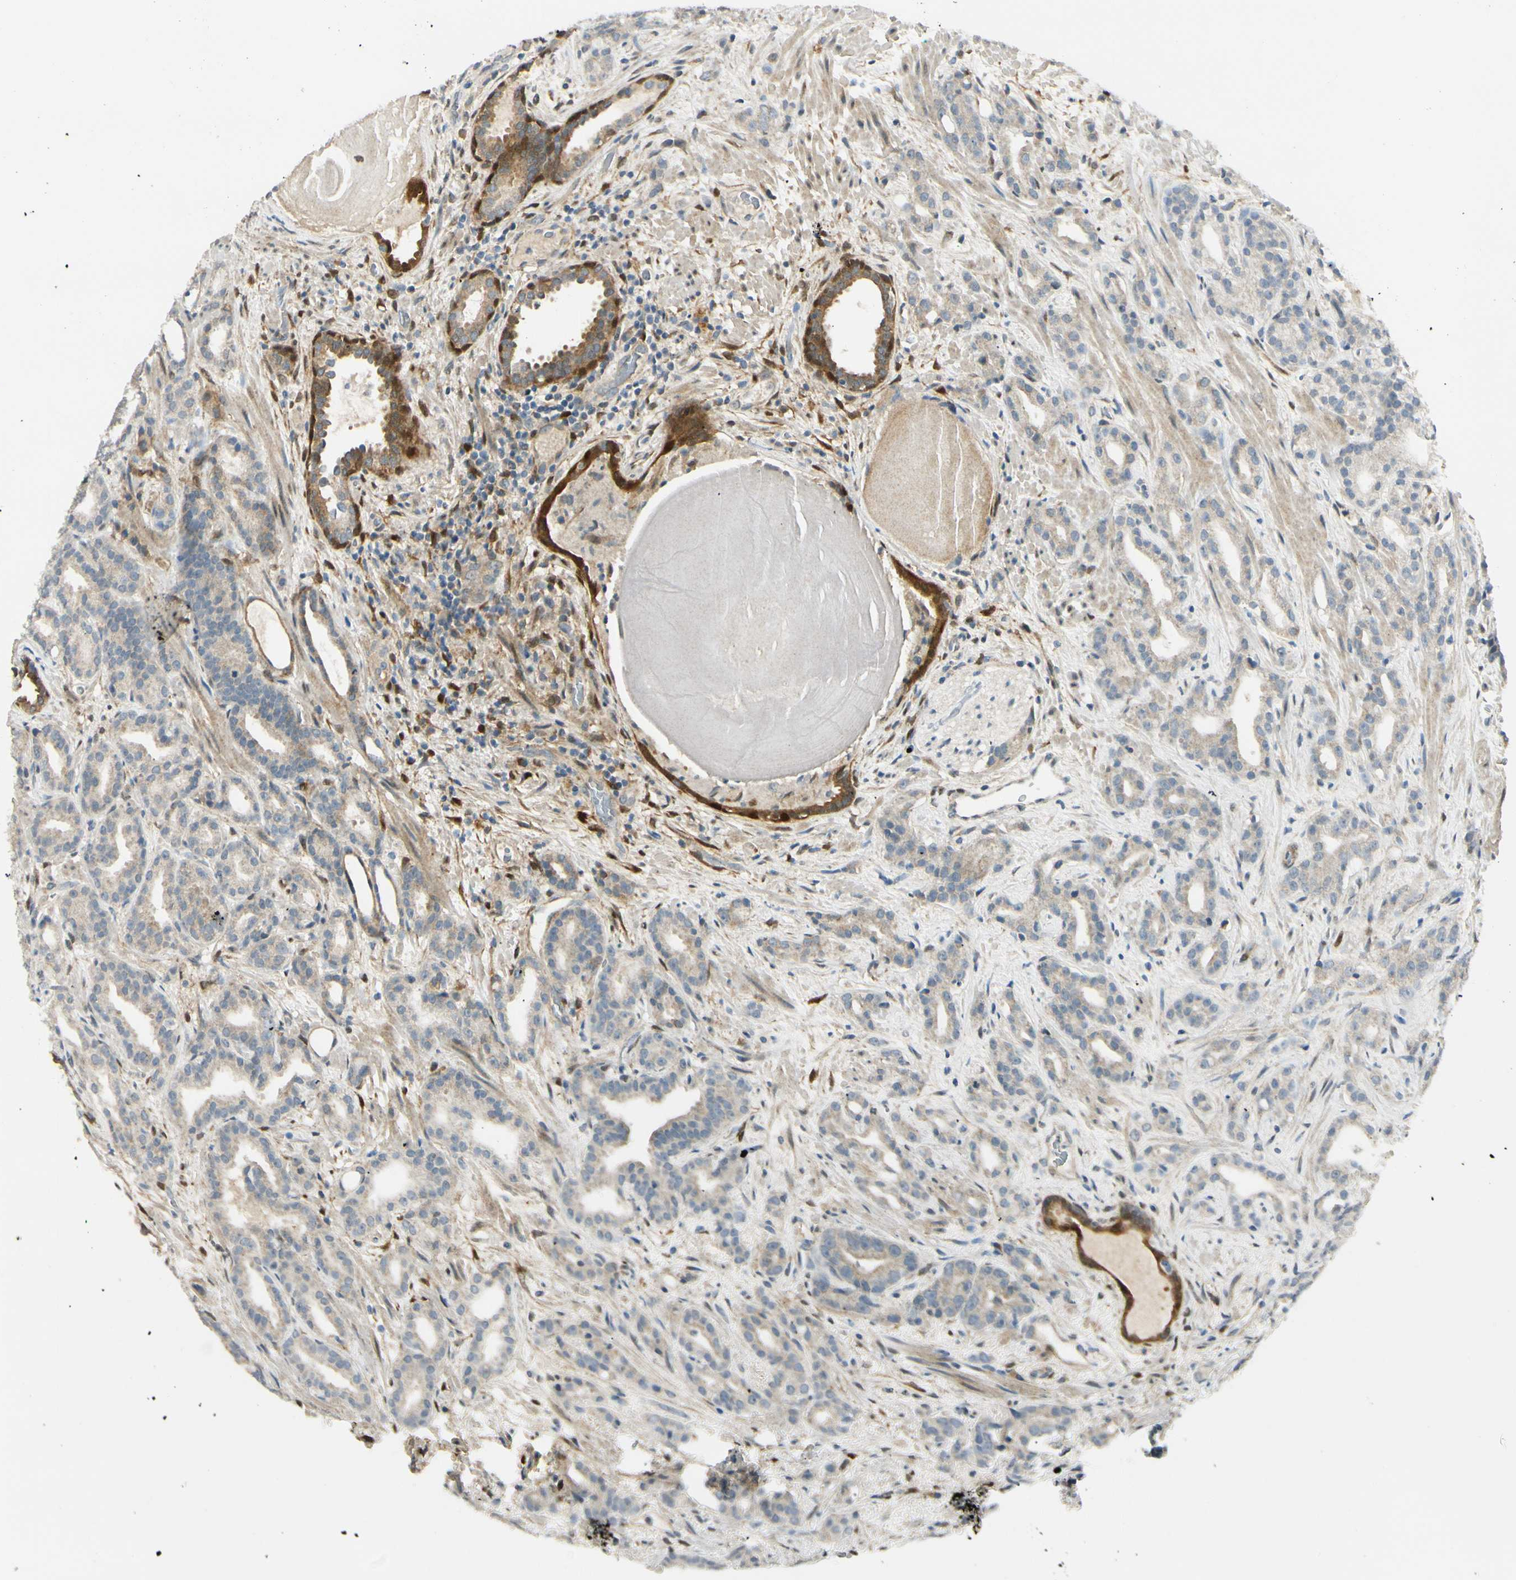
{"staining": {"intensity": "weak", "quantity": ">75%", "location": "cytoplasmic/membranous"}, "tissue": "prostate cancer", "cell_type": "Tumor cells", "image_type": "cancer", "snomed": [{"axis": "morphology", "description": "Adenocarcinoma, Low grade"}, {"axis": "topography", "description": "Prostate"}], "caption": "Weak cytoplasmic/membranous protein expression is seen in about >75% of tumor cells in prostate cancer (adenocarcinoma (low-grade)). Nuclei are stained in blue.", "gene": "FHL2", "patient": {"sex": "male", "age": 63}}